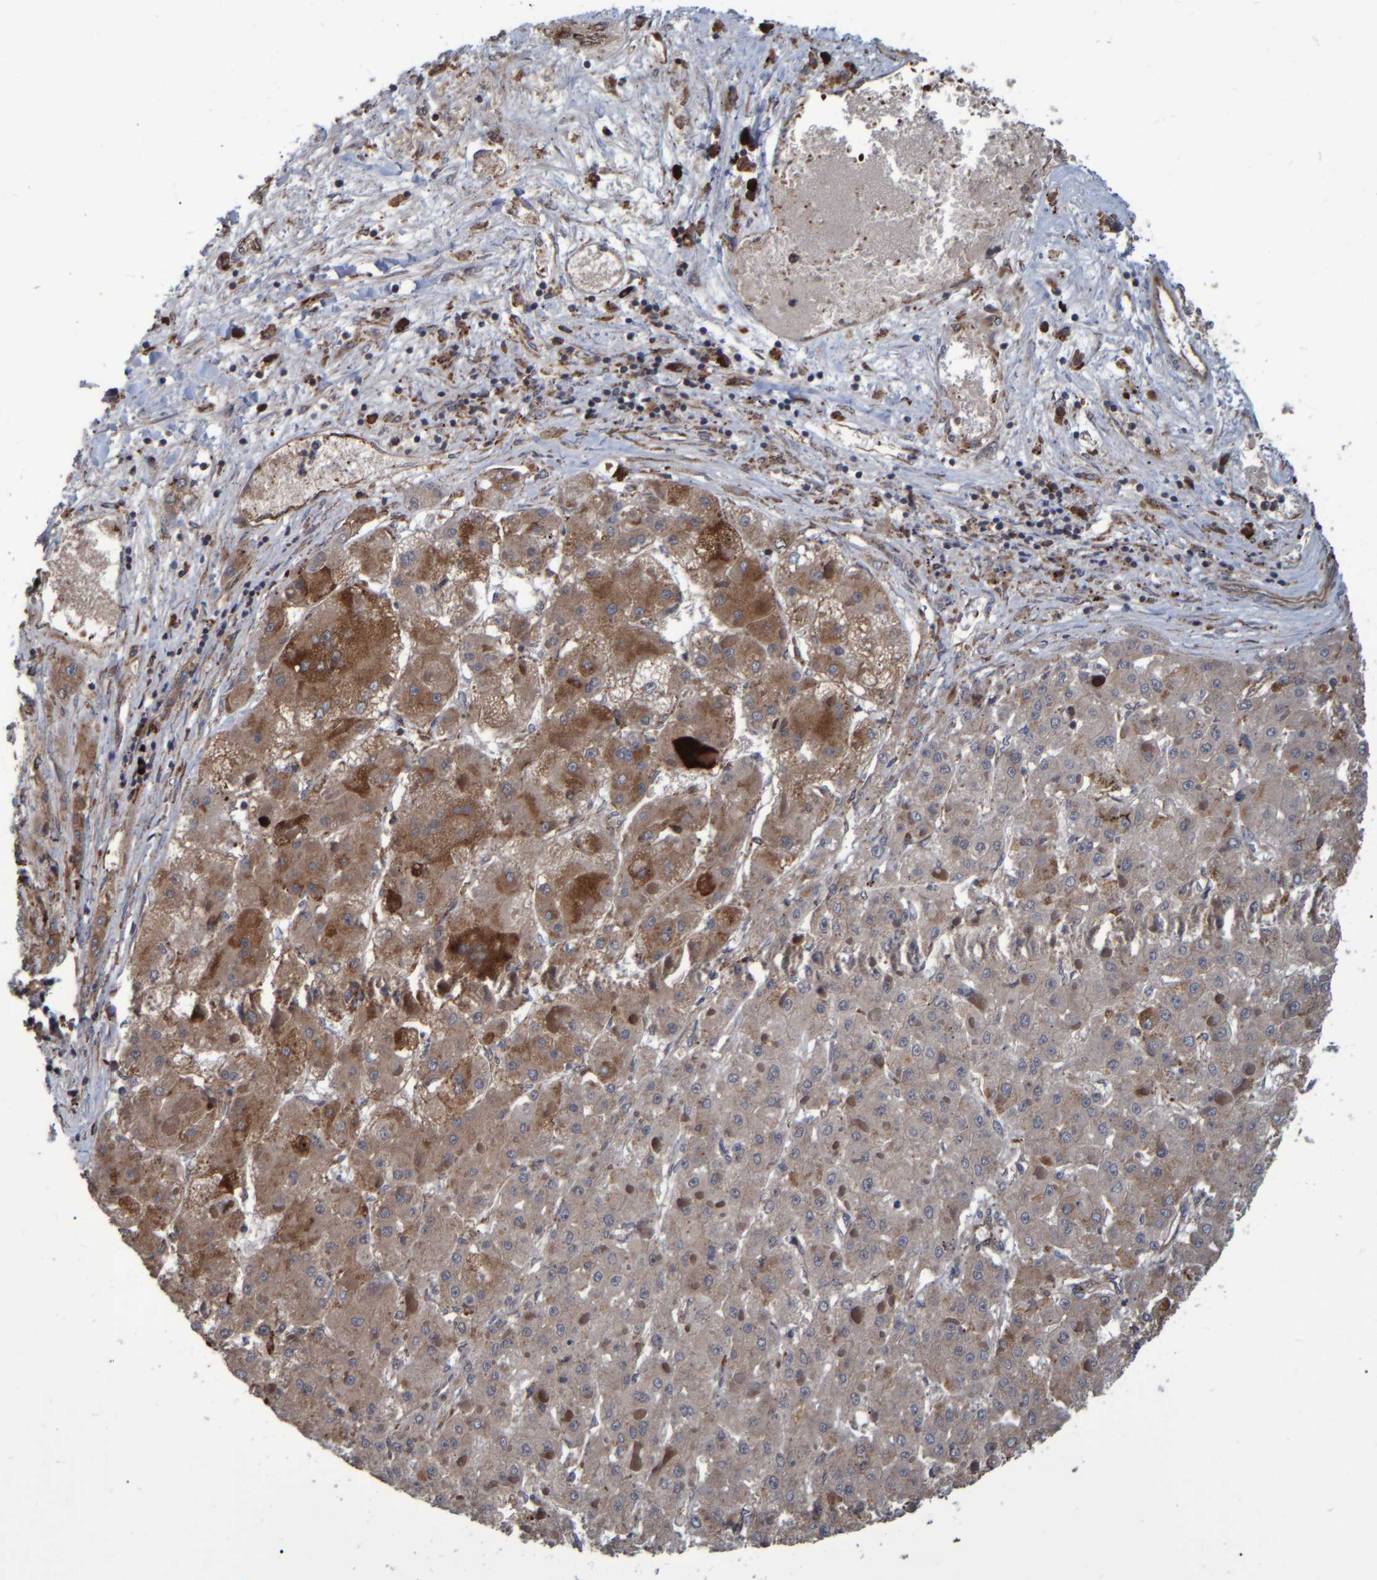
{"staining": {"intensity": "moderate", "quantity": ">75%", "location": "cytoplasmic/membranous"}, "tissue": "liver cancer", "cell_type": "Tumor cells", "image_type": "cancer", "snomed": [{"axis": "morphology", "description": "Carcinoma, Hepatocellular, NOS"}, {"axis": "topography", "description": "Liver"}], "caption": "A micrograph of human hepatocellular carcinoma (liver) stained for a protein demonstrates moderate cytoplasmic/membranous brown staining in tumor cells. The protein of interest is shown in brown color, while the nuclei are stained blue.", "gene": "SPAG5", "patient": {"sex": "female", "age": 73}}